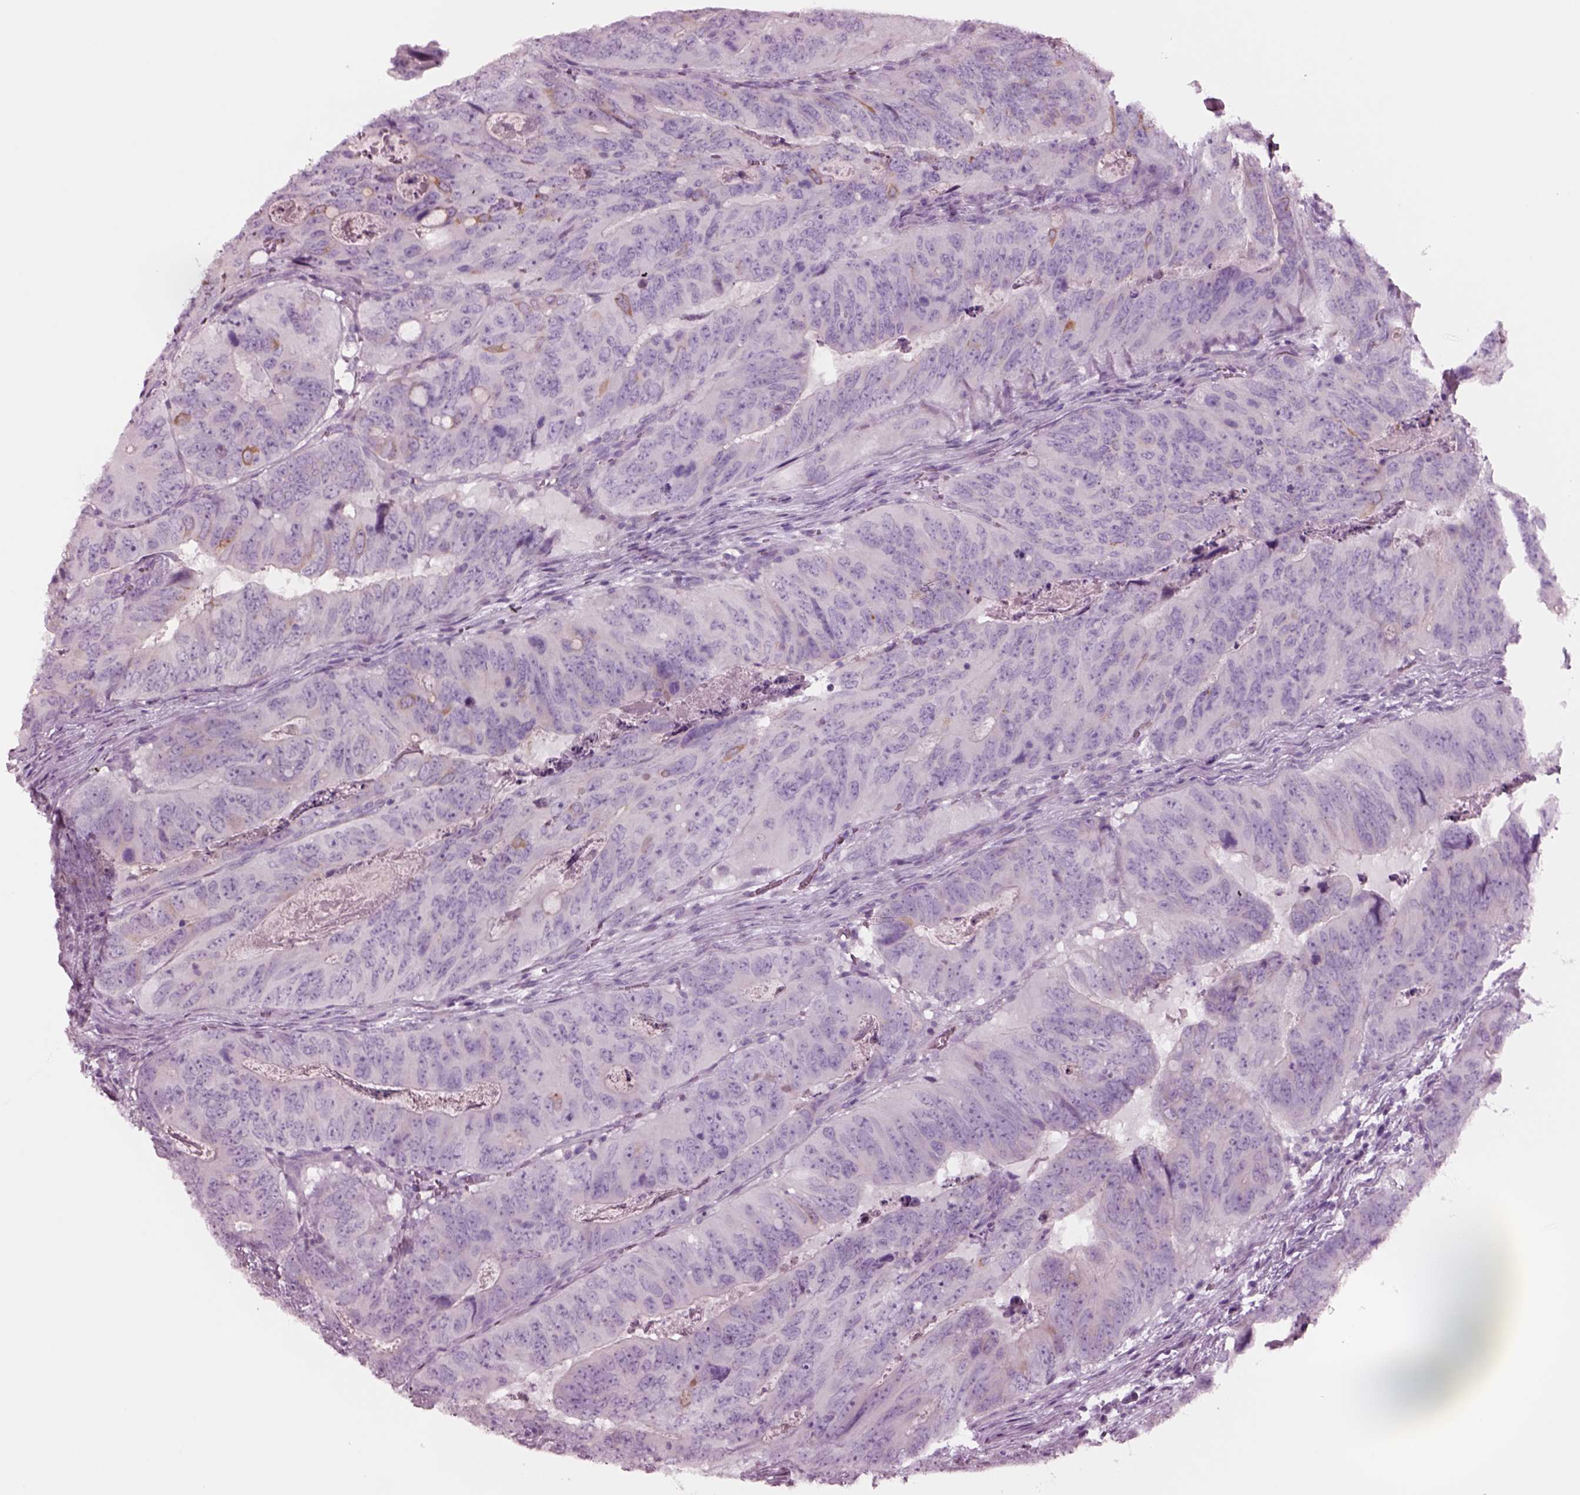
{"staining": {"intensity": "negative", "quantity": "none", "location": "none"}, "tissue": "colorectal cancer", "cell_type": "Tumor cells", "image_type": "cancer", "snomed": [{"axis": "morphology", "description": "Adenocarcinoma, NOS"}, {"axis": "topography", "description": "Colon"}], "caption": "Tumor cells show no significant expression in colorectal adenocarcinoma.", "gene": "NMRK2", "patient": {"sex": "male", "age": 79}}